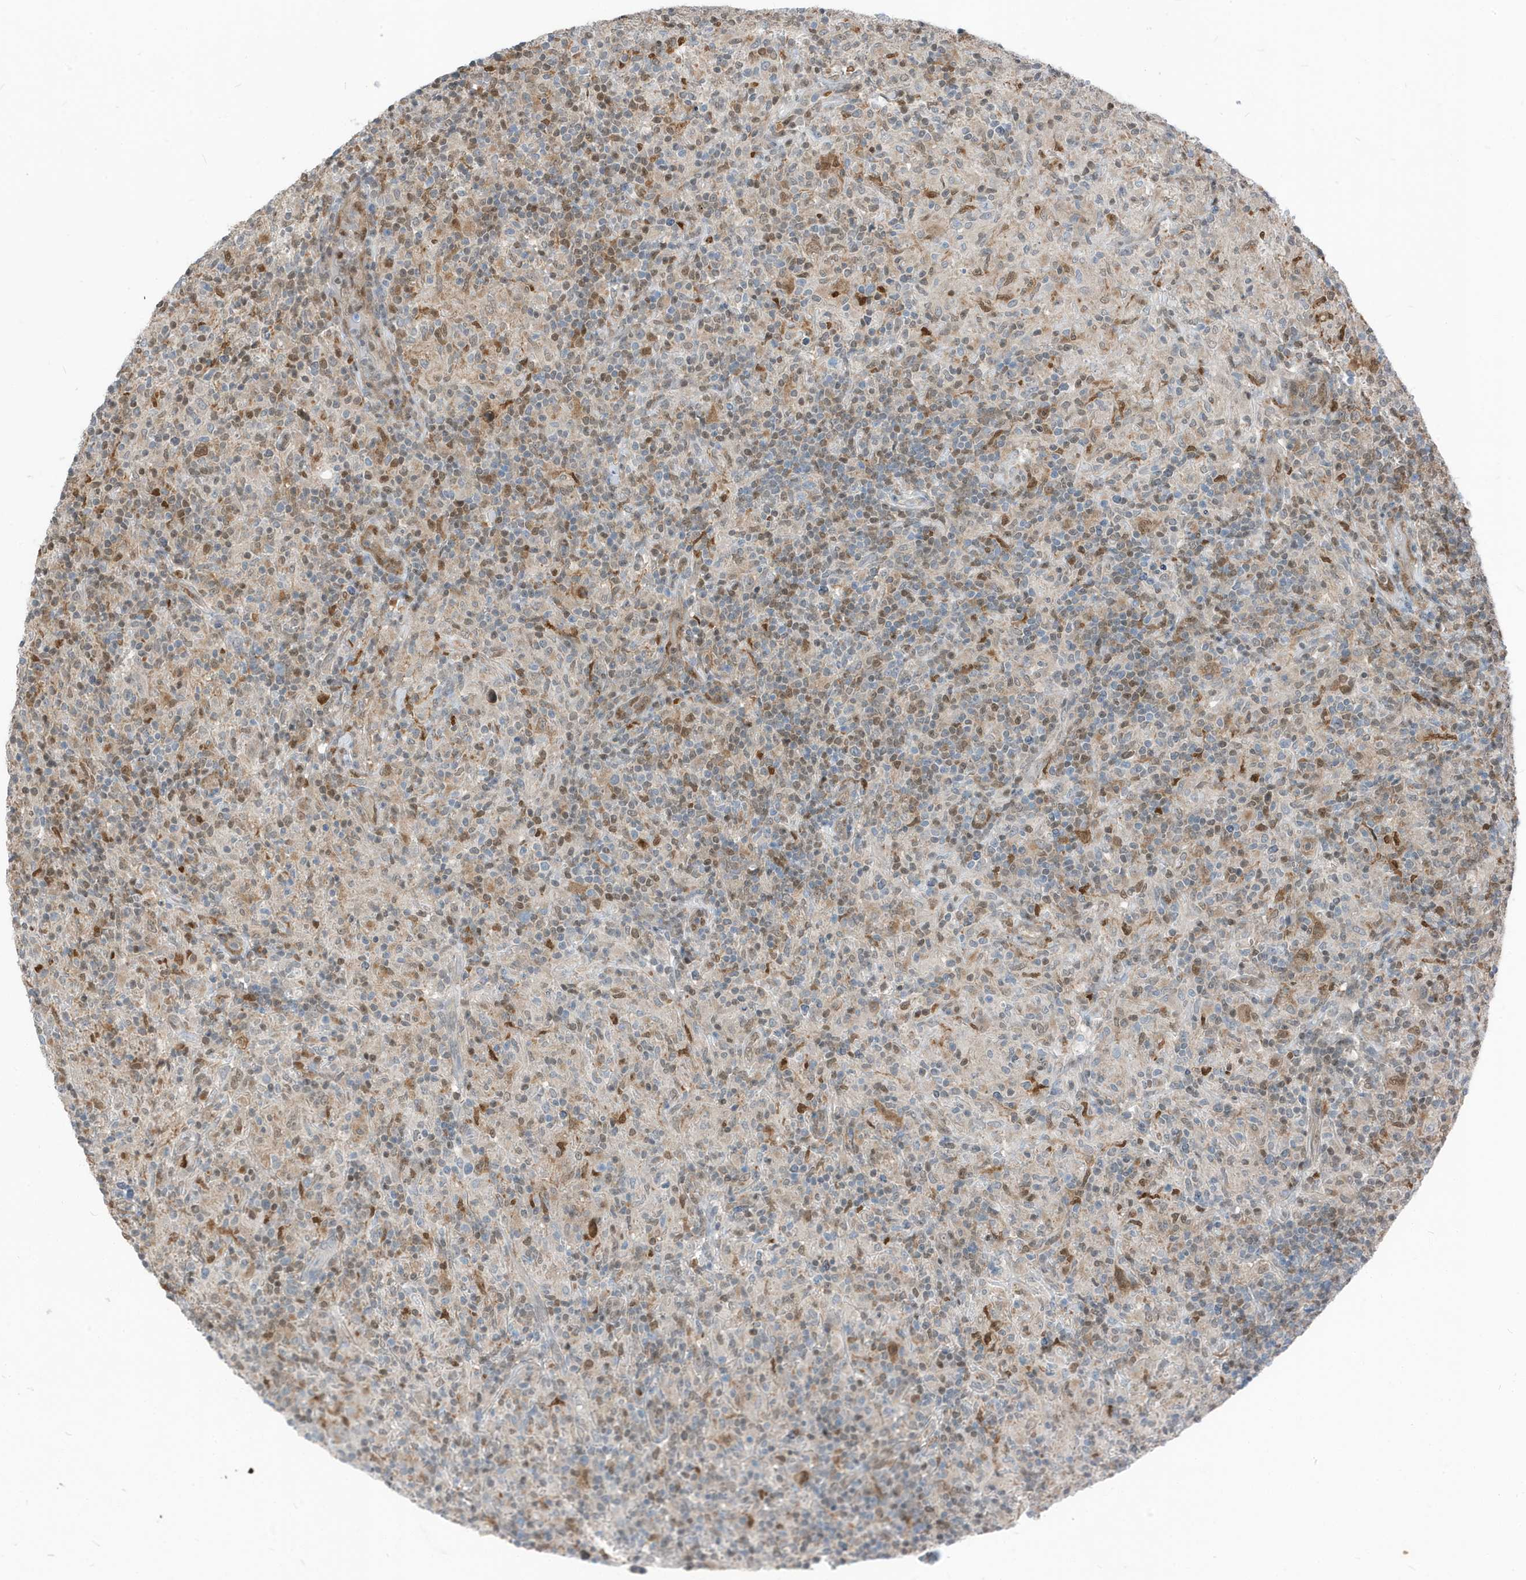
{"staining": {"intensity": "moderate", "quantity": ">75%", "location": "cytoplasmic/membranous,nuclear"}, "tissue": "lymphoma", "cell_type": "Tumor cells", "image_type": "cancer", "snomed": [{"axis": "morphology", "description": "Hodgkin's disease, NOS"}, {"axis": "topography", "description": "Lymph node"}], "caption": "Hodgkin's disease was stained to show a protein in brown. There is medium levels of moderate cytoplasmic/membranous and nuclear staining in about >75% of tumor cells.", "gene": "NCOA7", "patient": {"sex": "male", "age": 70}}